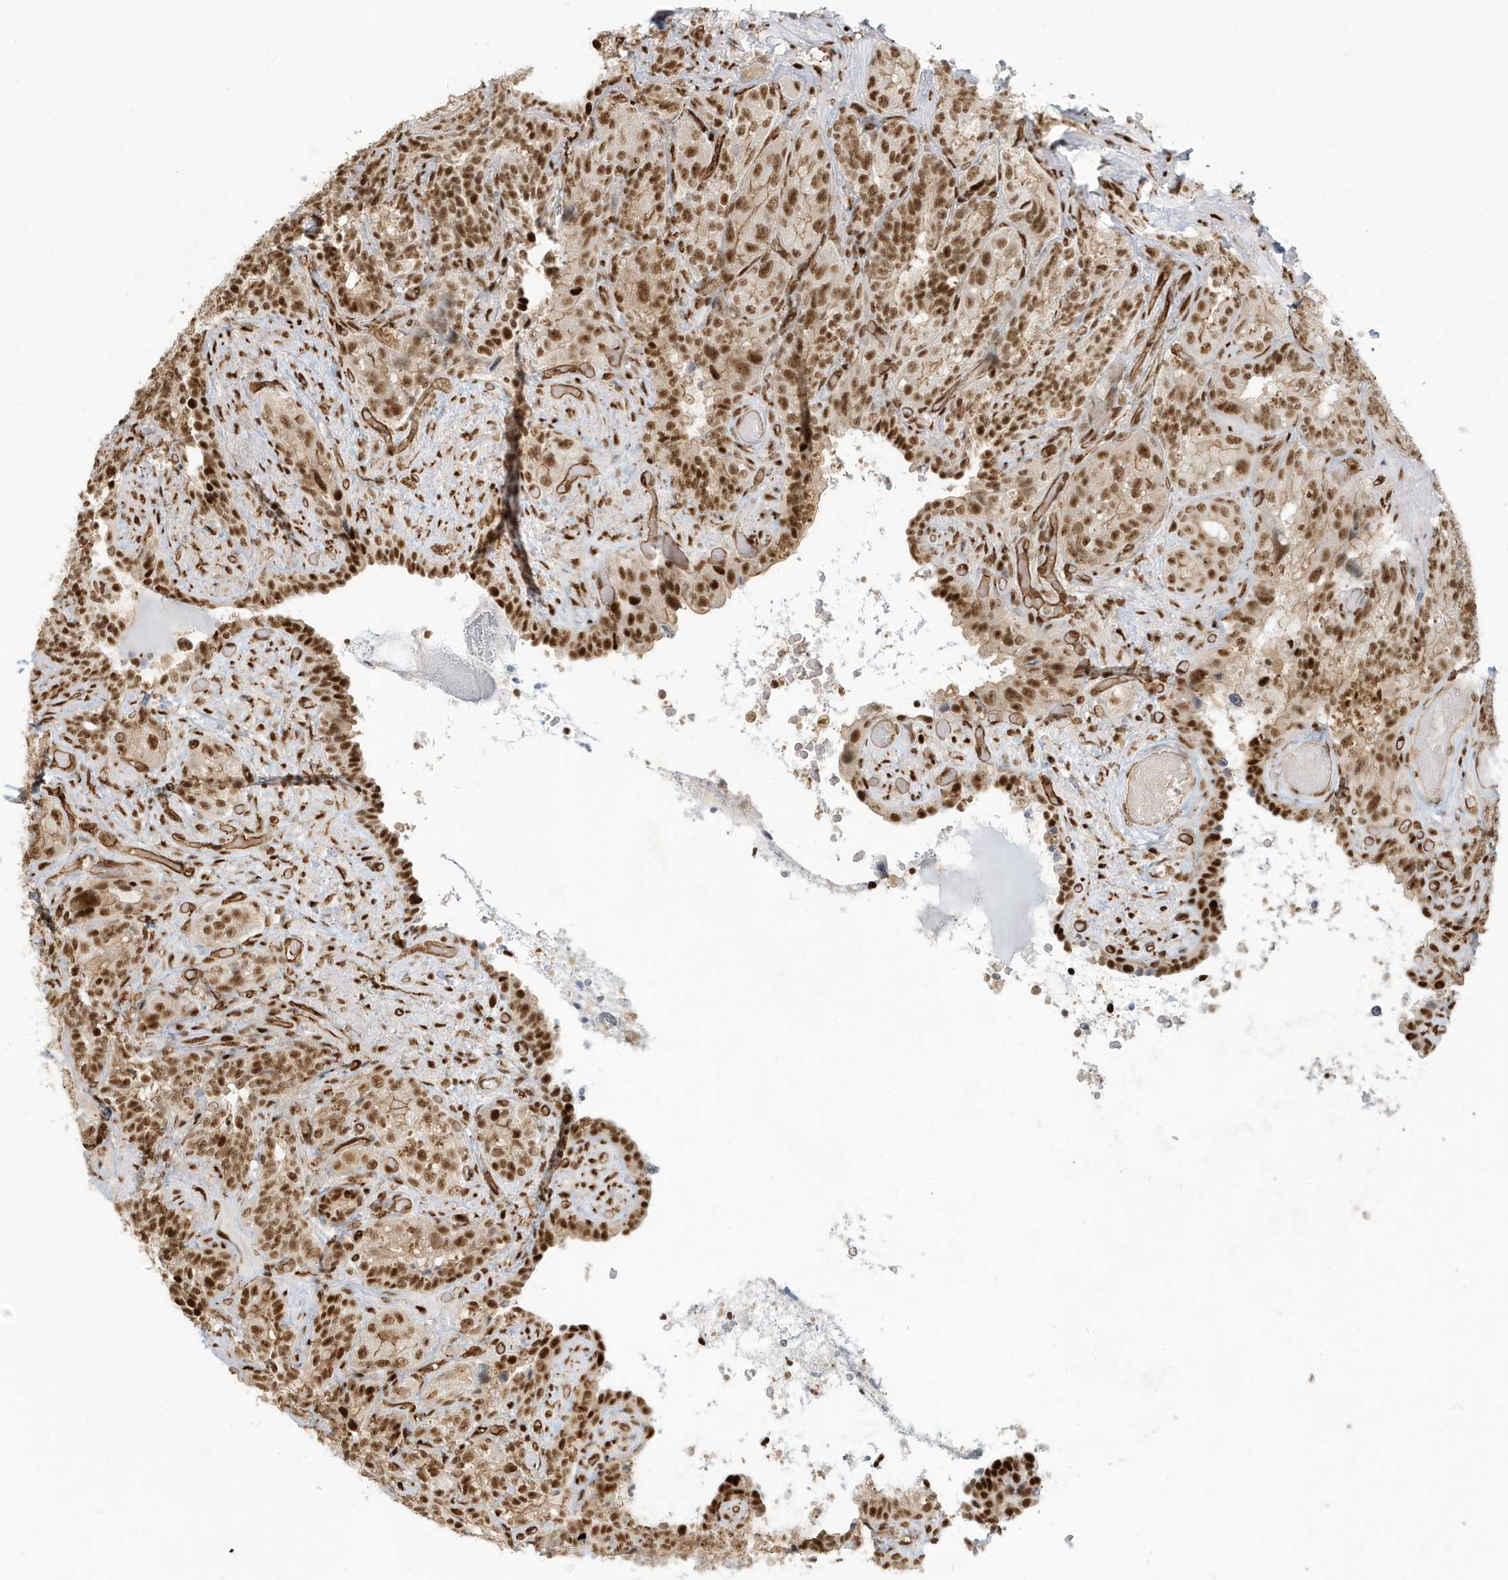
{"staining": {"intensity": "strong", "quantity": ">75%", "location": "nuclear"}, "tissue": "seminal vesicle", "cell_type": "Glandular cells", "image_type": "normal", "snomed": [{"axis": "morphology", "description": "Normal tissue, NOS"}, {"axis": "topography", "description": "Seminal veicle"}, {"axis": "topography", "description": "Peripheral nerve tissue"}], "caption": "Glandular cells demonstrate high levels of strong nuclear positivity in about >75% of cells in benign human seminal vesicle.", "gene": "CKS1B", "patient": {"sex": "male", "age": 67}}